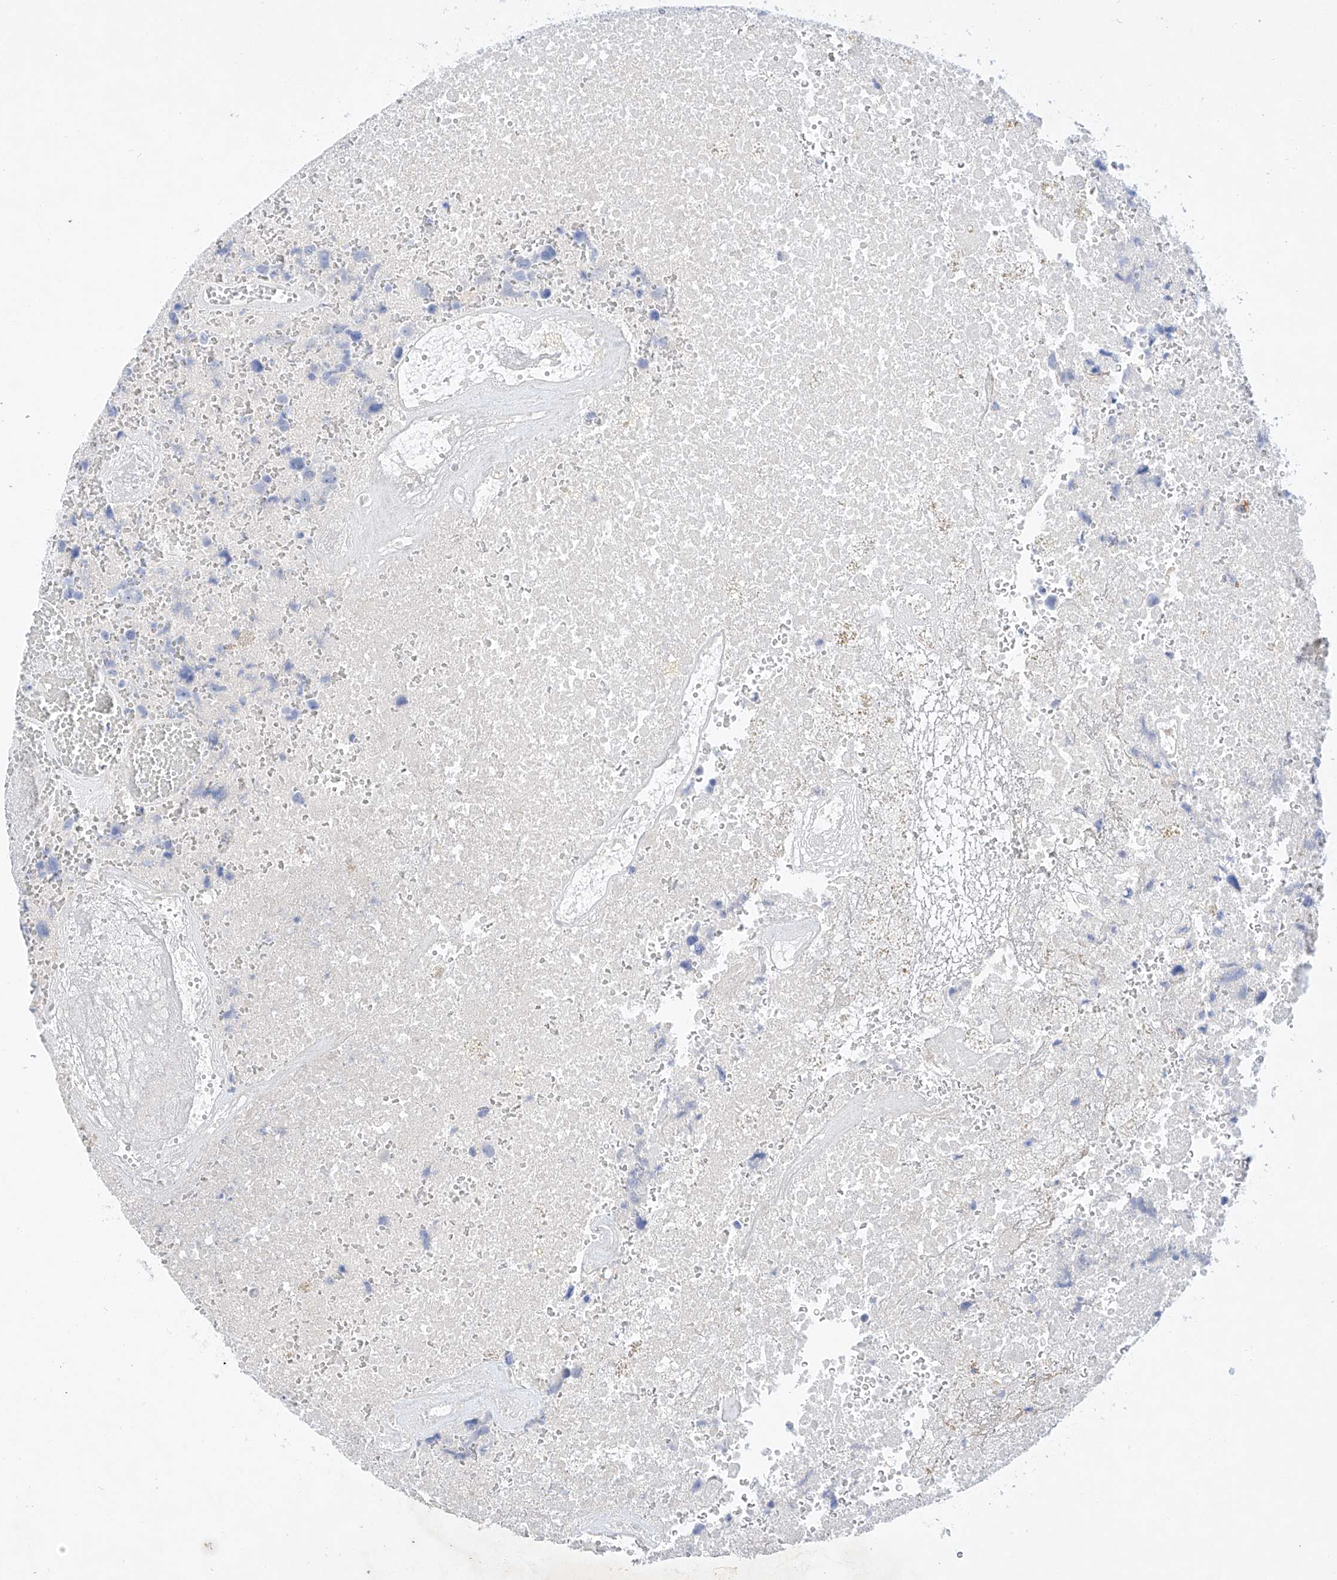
{"staining": {"intensity": "negative", "quantity": "none", "location": "none"}, "tissue": "glioma", "cell_type": "Tumor cells", "image_type": "cancer", "snomed": [{"axis": "morphology", "description": "Glioma, malignant, High grade"}, {"axis": "topography", "description": "Brain"}], "caption": "An image of glioma stained for a protein reveals no brown staining in tumor cells.", "gene": "SBSPON", "patient": {"sex": "male", "age": 69}}